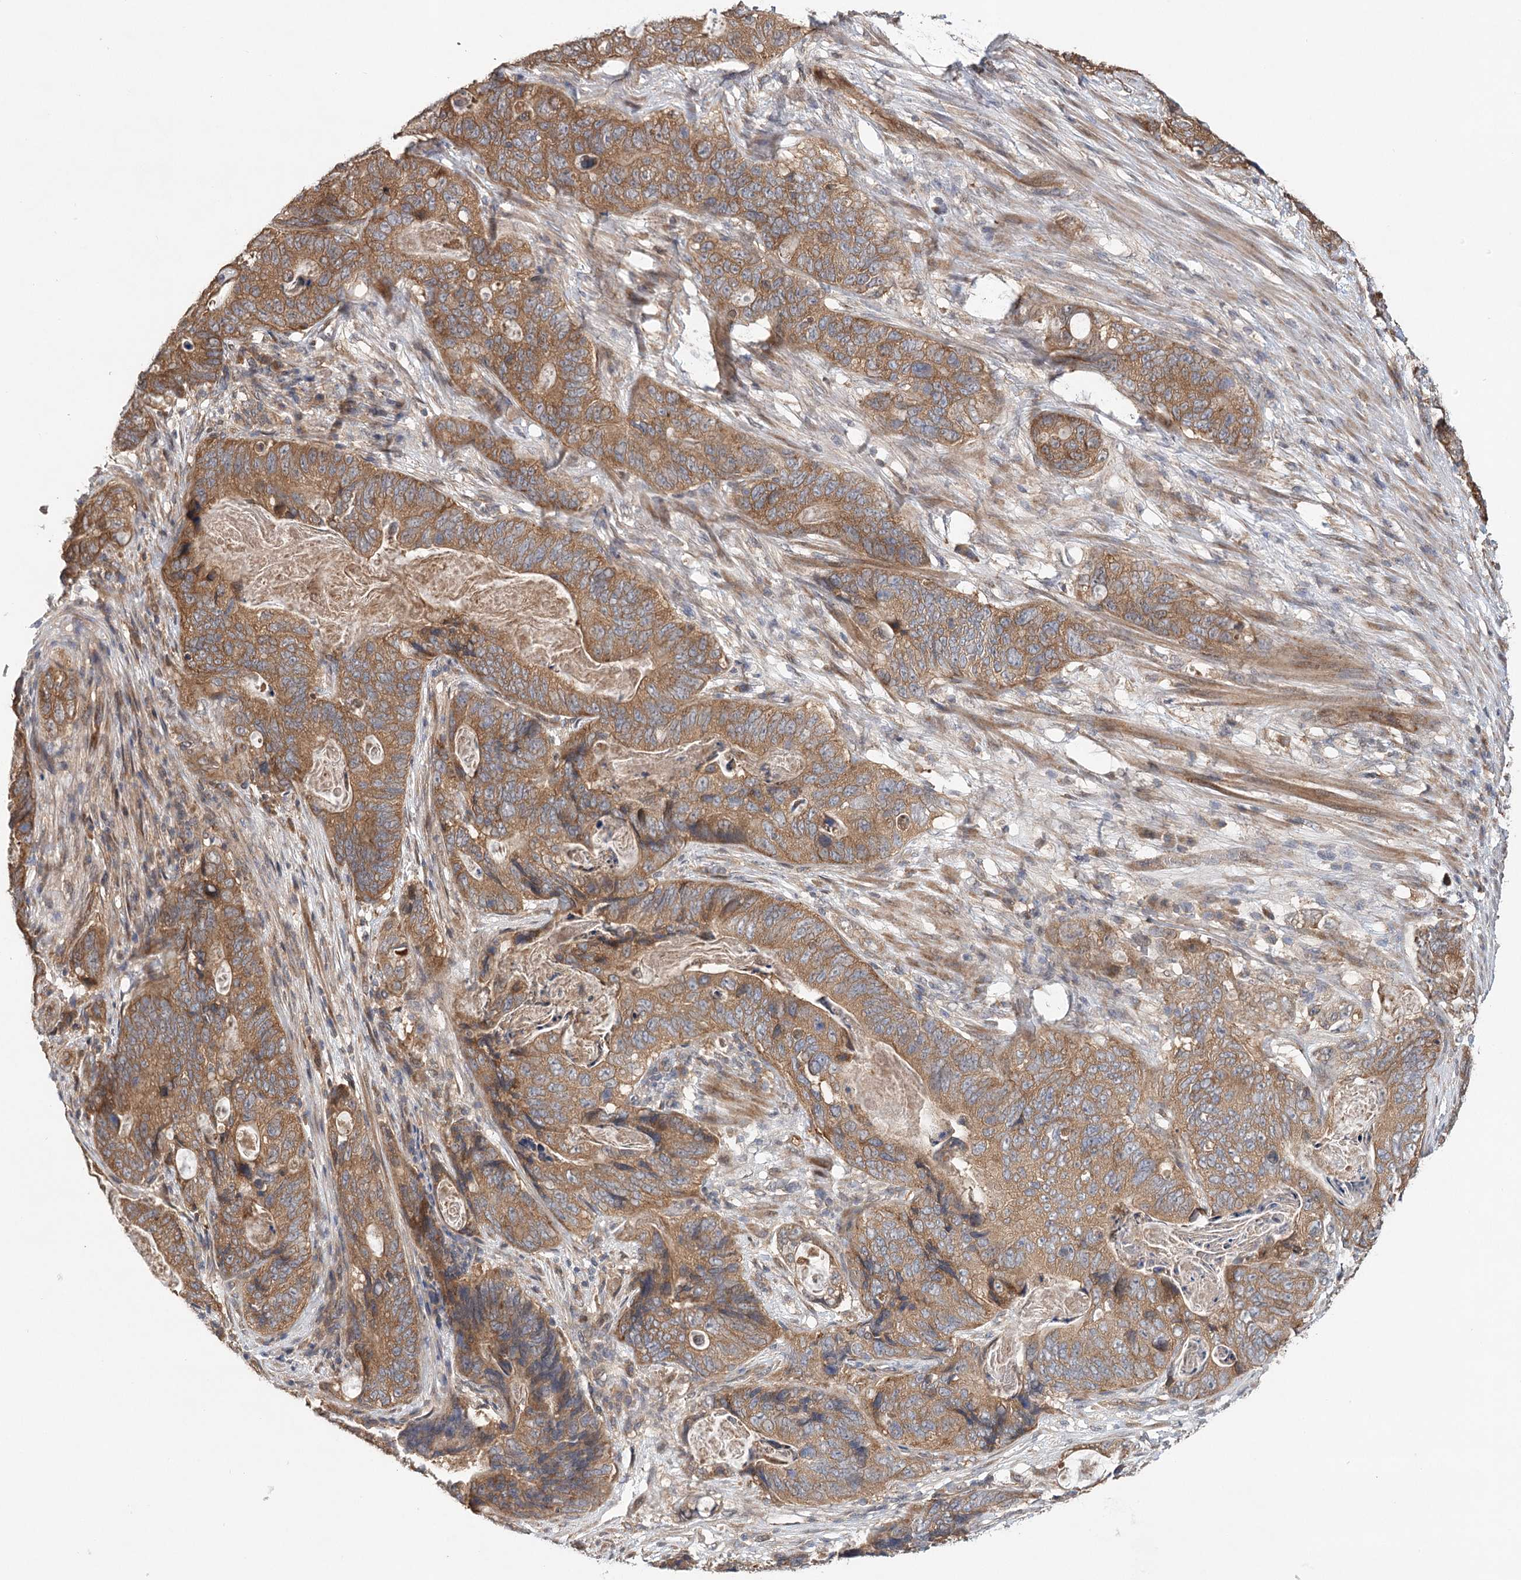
{"staining": {"intensity": "moderate", "quantity": ">75%", "location": "cytoplasmic/membranous"}, "tissue": "stomach cancer", "cell_type": "Tumor cells", "image_type": "cancer", "snomed": [{"axis": "morphology", "description": "Normal tissue, NOS"}, {"axis": "morphology", "description": "Adenocarcinoma, NOS"}, {"axis": "topography", "description": "Stomach"}], "caption": "Immunohistochemical staining of stomach adenocarcinoma reveals medium levels of moderate cytoplasmic/membranous protein staining in approximately >75% of tumor cells. The protein of interest is shown in brown color, while the nuclei are stained blue.", "gene": "LSS", "patient": {"sex": "female", "age": 89}}